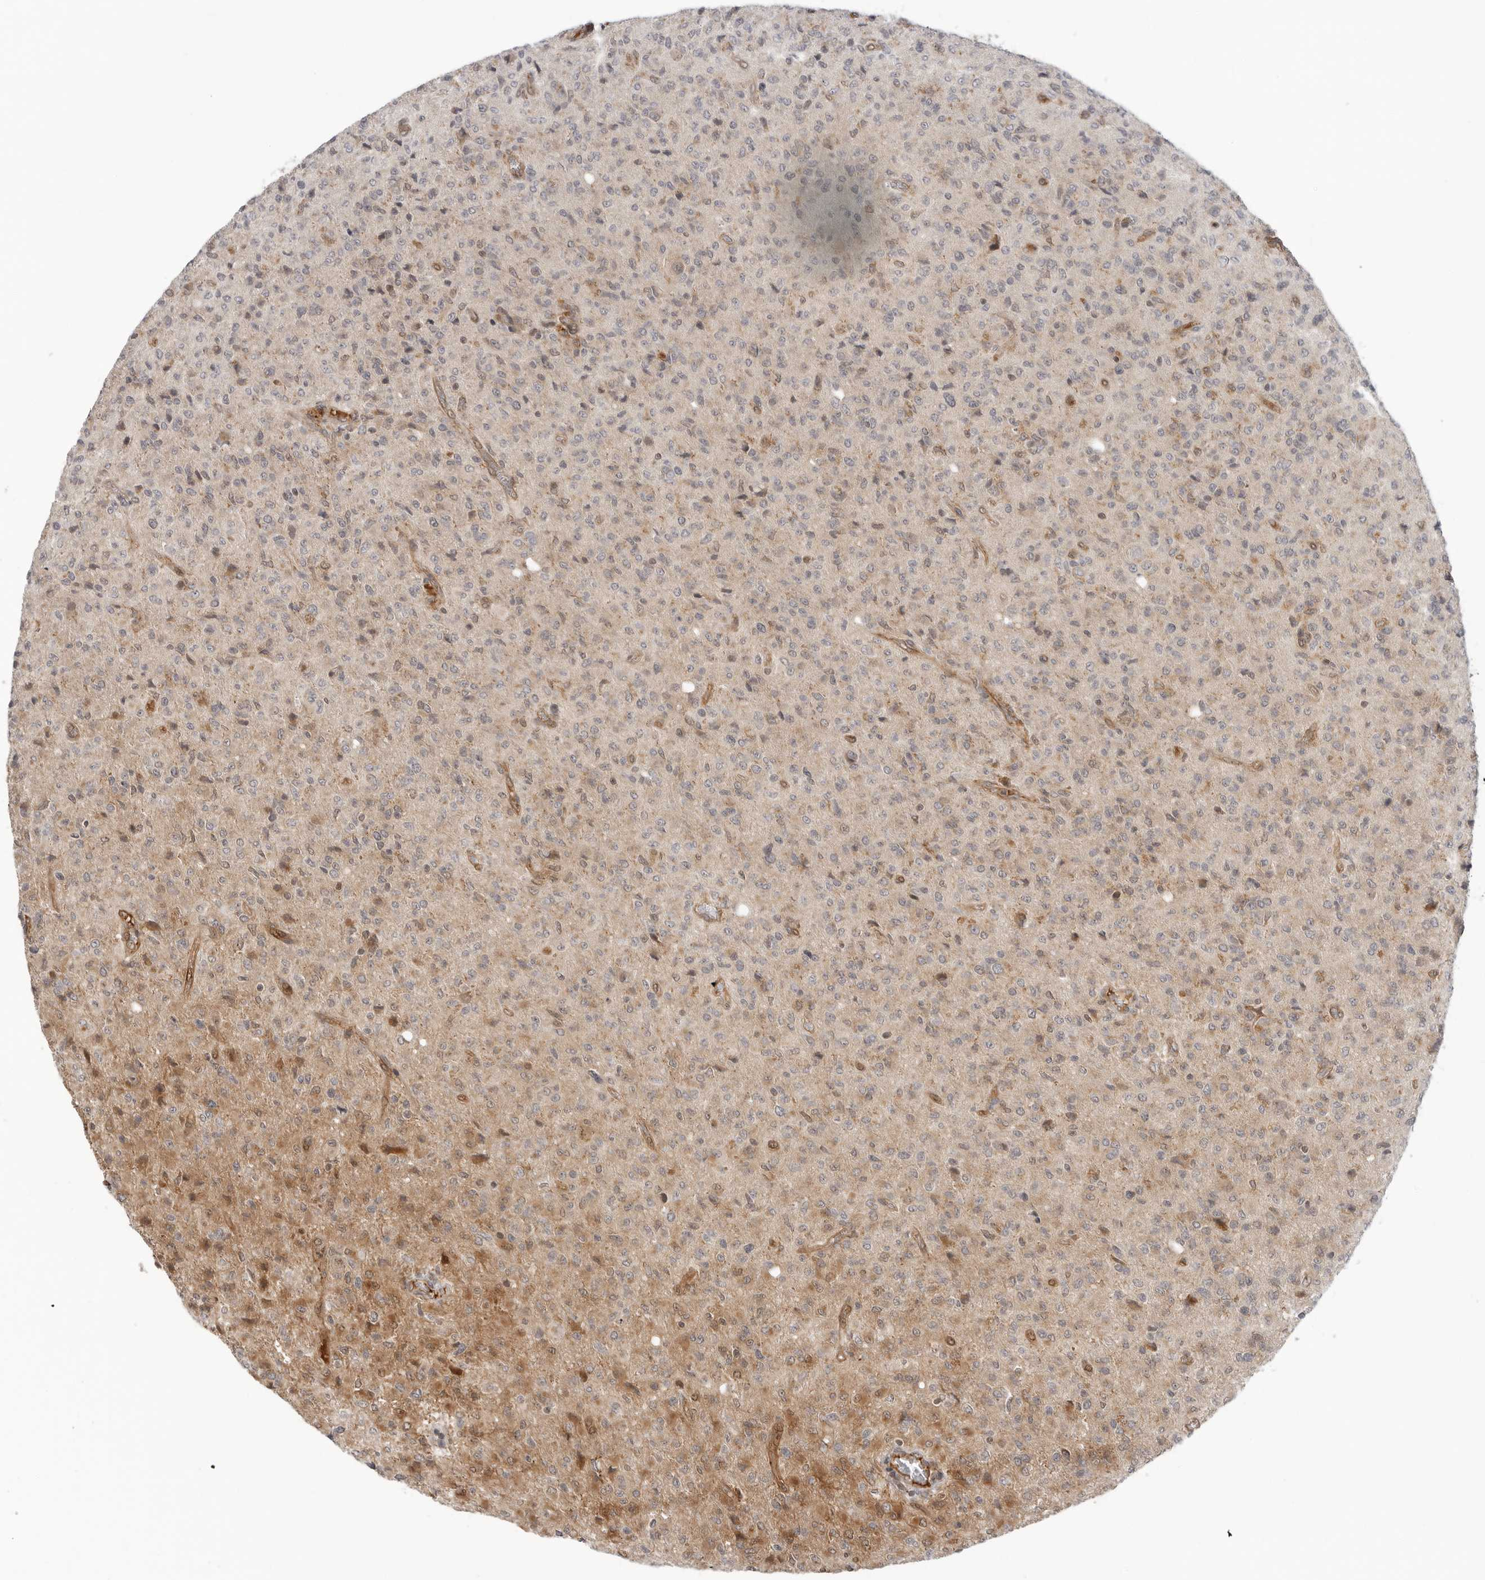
{"staining": {"intensity": "moderate", "quantity": "<25%", "location": "cytoplasmic/membranous"}, "tissue": "glioma", "cell_type": "Tumor cells", "image_type": "cancer", "snomed": [{"axis": "morphology", "description": "Glioma, malignant, High grade"}, {"axis": "topography", "description": "Brain"}], "caption": "Immunohistochemistry of glioma displays low levels of moderate cytoplasmic/membranous positivity in approximately <25% of tumor cells.", "gene": "SUGCT", "patient": {"sex": "female", "age": 57}}